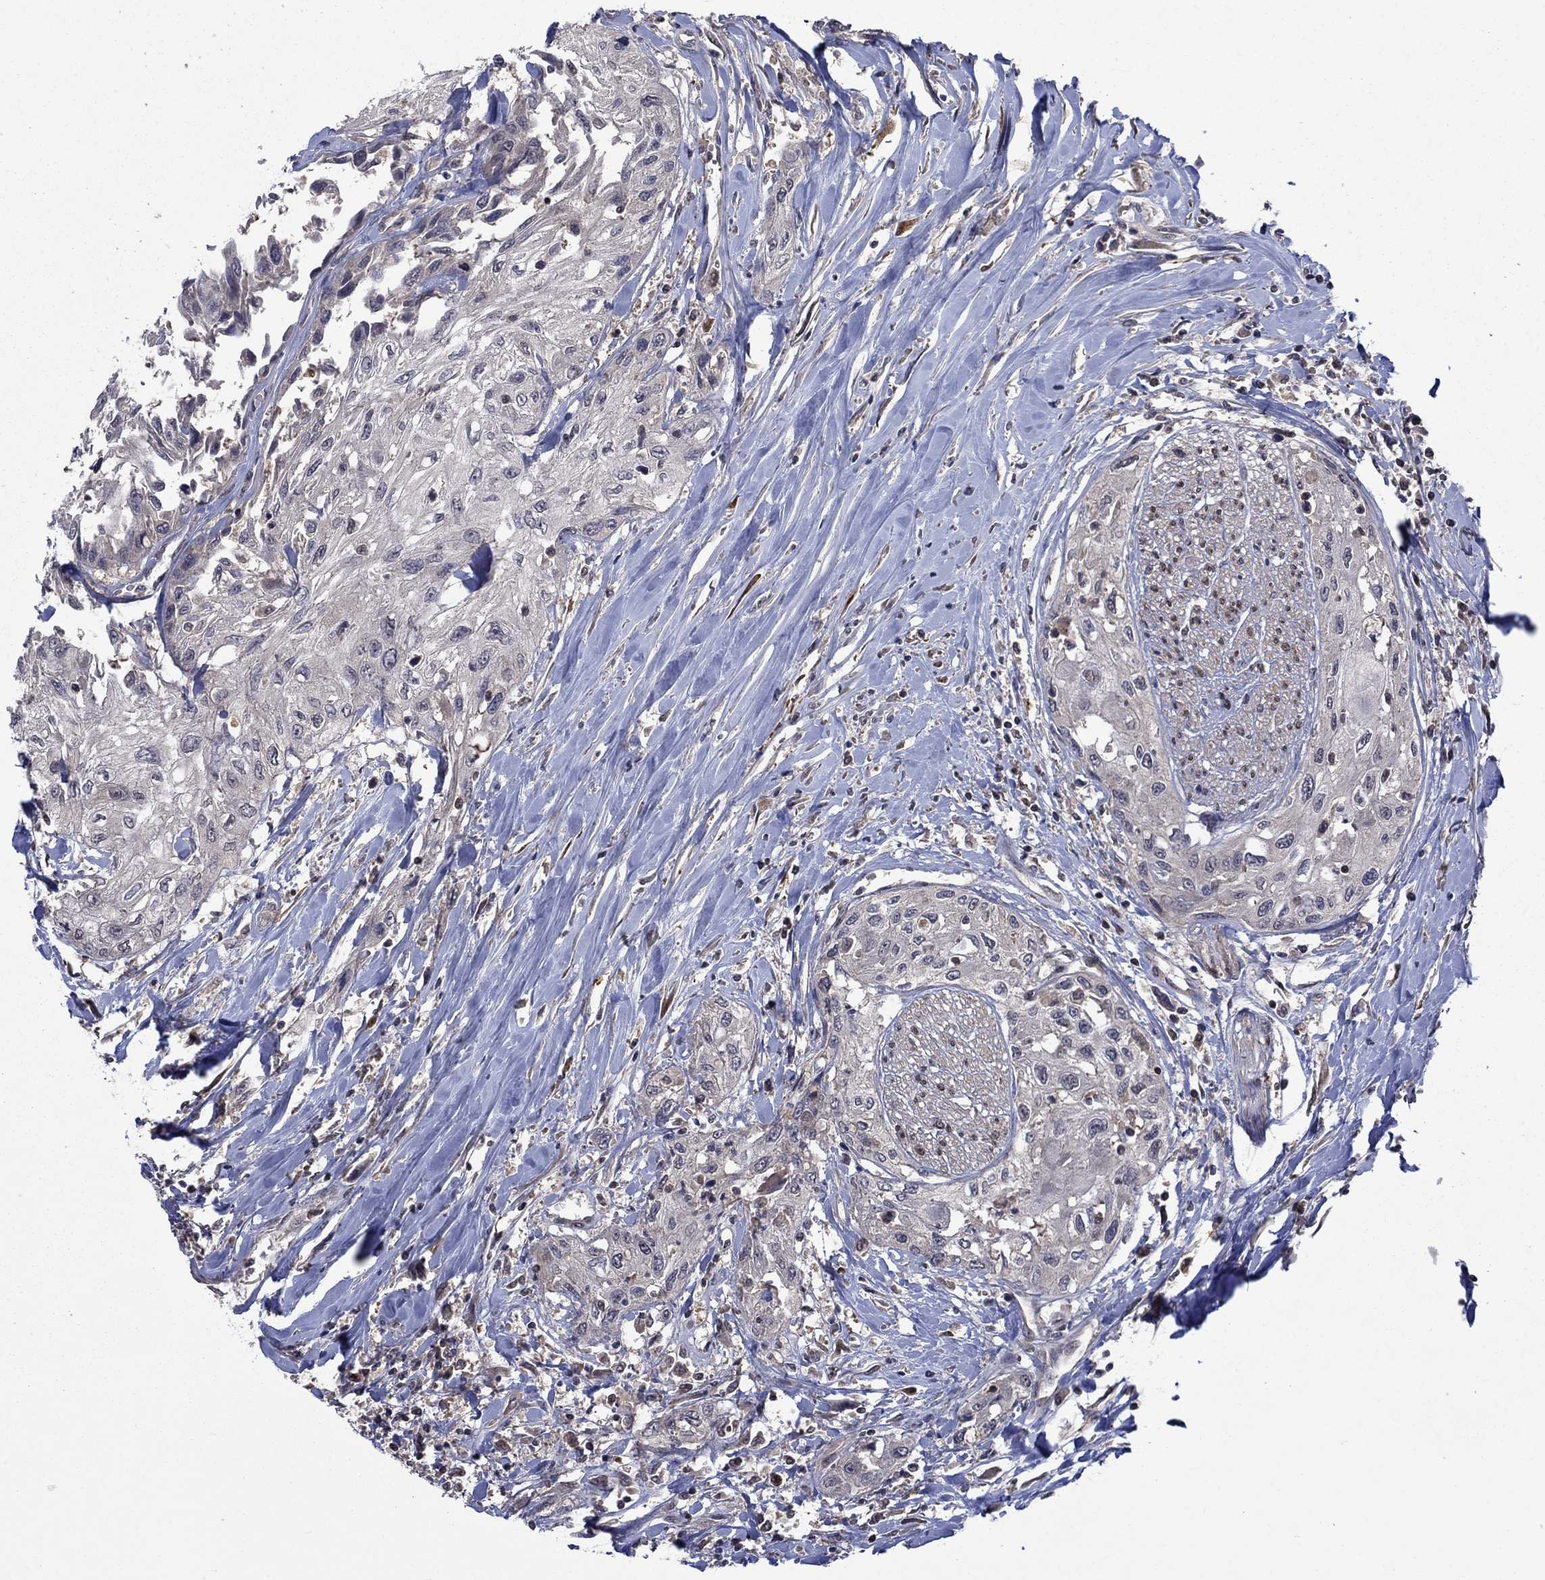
{"staining": {"intensity": "negative", "quantity": "none", "location": "none"}, "tissue": "head and neck cancer", "cell_type": "Tumor cells", "image_type": "cancer", "snomed": [{"axis": "morphology", "description": "Normal tissue, NOS"}, {"axis": "morphology", "description": "Squamous cell carcinoma, NOS"}, {"axis": "topography", "description": "Oral tissue"}, {"axis": "topography", "description": "Peripheral nerve tissue"}, {"axis": "topography", "description": "Head-Neck"}], "caption": "The immunohistochemistry (IHC) photomicrograph has no significant positivity in tumor cells of squamous cell carcinoma (head and neck) tissue.", "gene": "IAH1", "patient": {"sex": "female", "age": 59}}